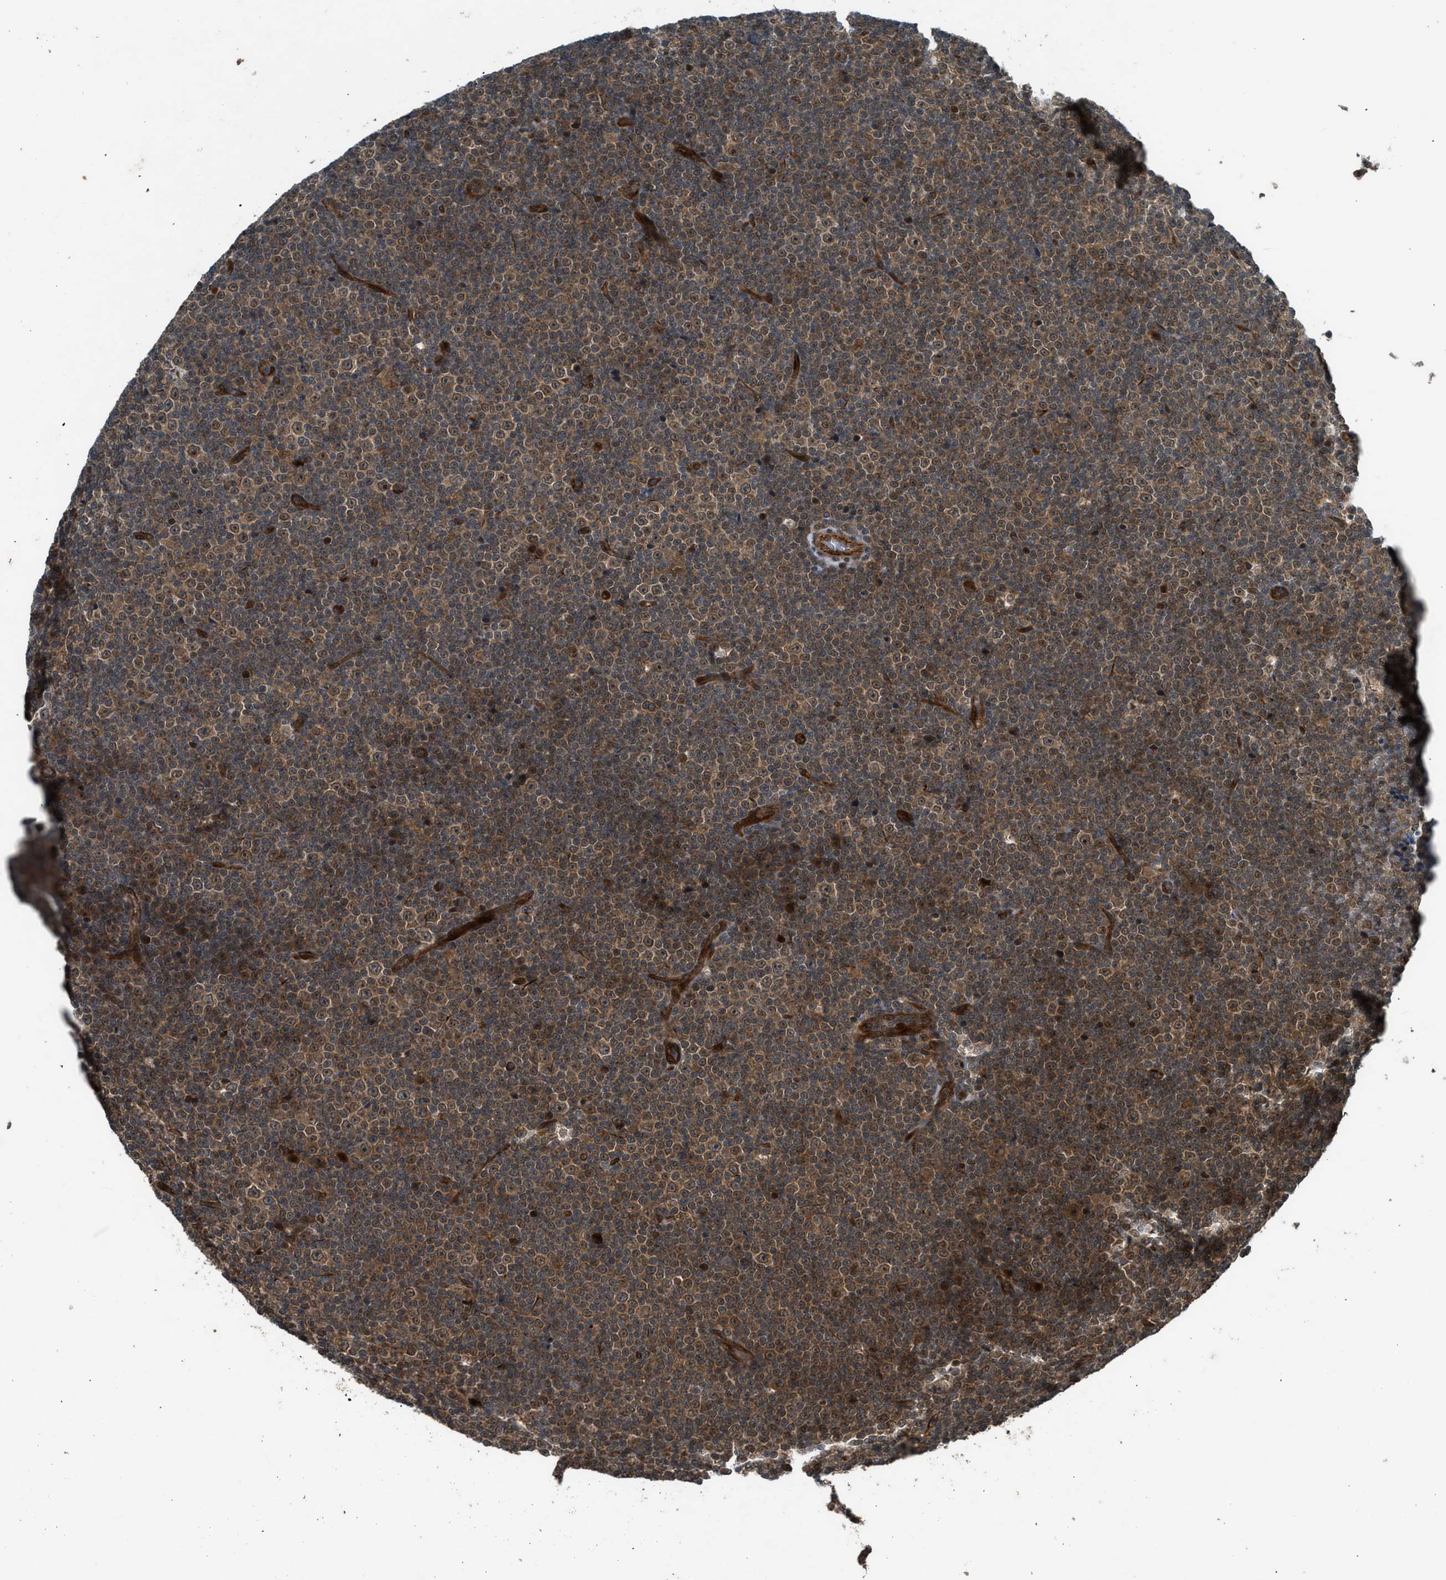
{"staining": {"intensity": "moderate", "quantity": ">75%", "location": "cytoplasmic/membranous,nuclear"}, "tissue": "lymphoma", "cell_type": "Tumor cells", "image_type": "cancer", "snomed": [{"axis": "morphology", "description": "Malignant lymphoma, non-Hodgkin's type, Low grade"}, {"axis": "topography", "description": "Lymph node"}], "caption": "IHC of low-grade malignant lymphoma, non-Hodgkin's type shows medium levels of moderate cytoplasmic/membranous and nuclear staining in approximately >75% of tumor cells.", "gene": "TXNL1", "patient": {"sex": "female", "age": 67}}